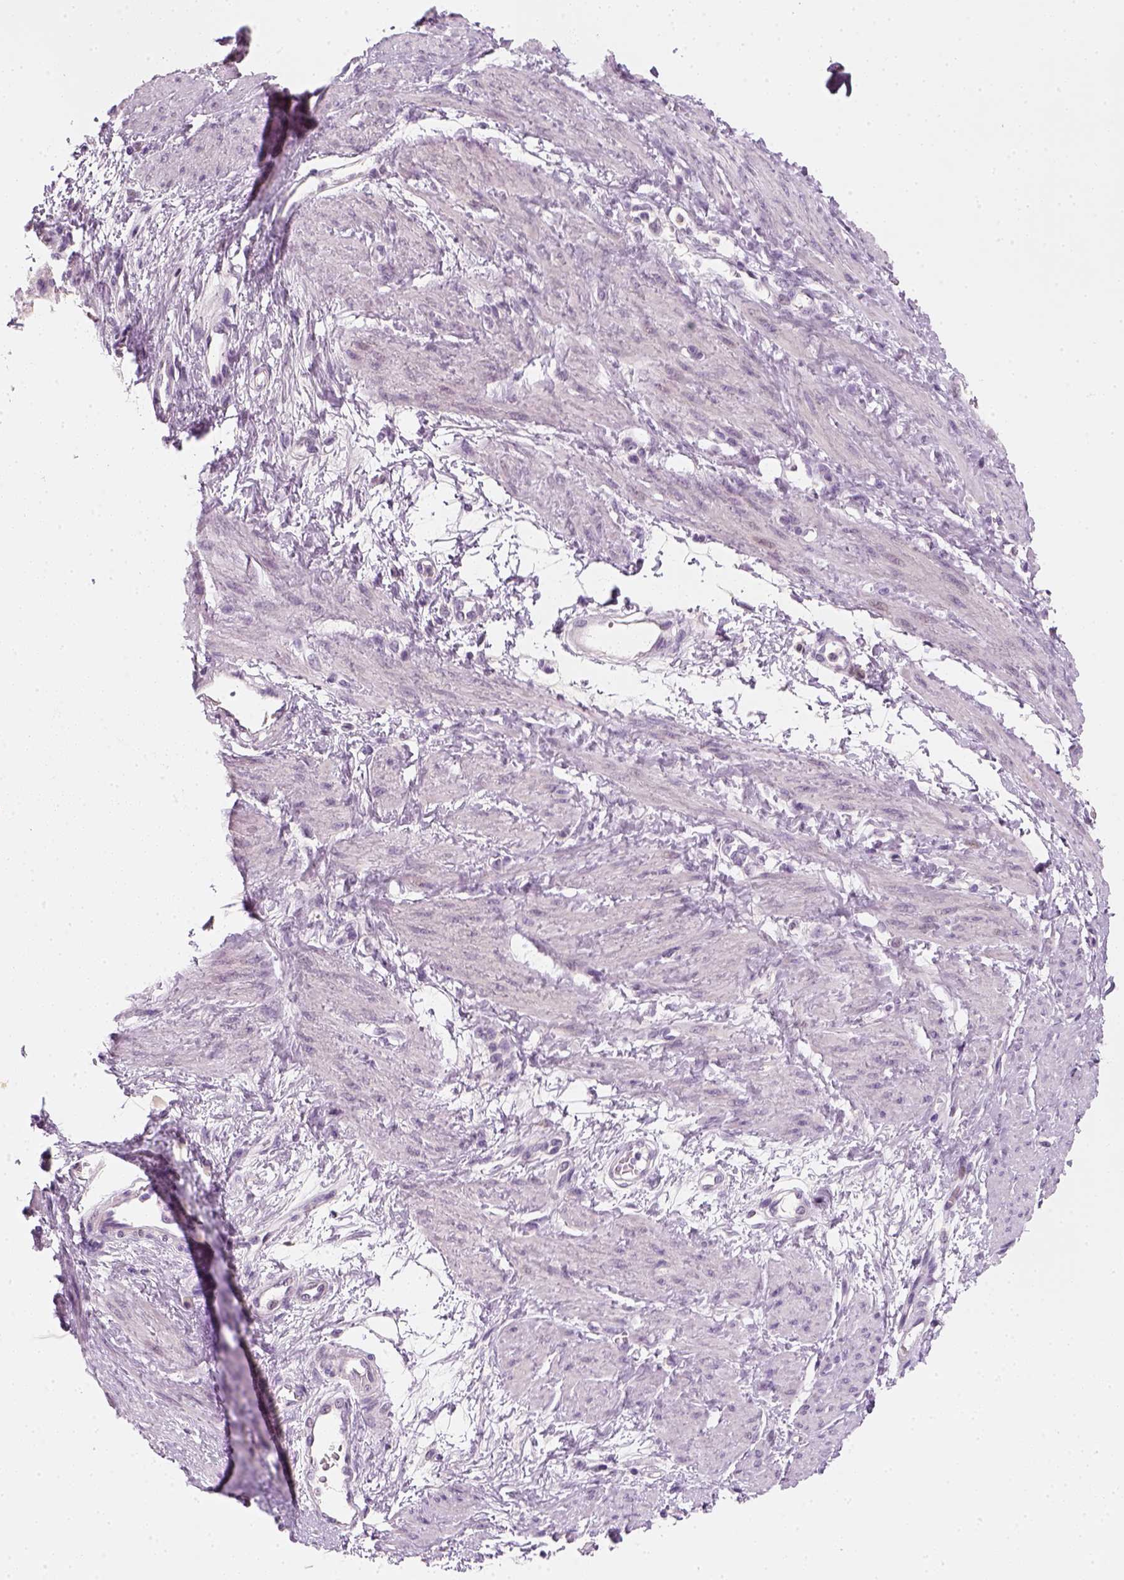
{"staining": {"intensity": "negative", "quantity": "none", "location": "none"}, "tissue": "smooth muscle", "cell_type": "Smooth muscle cells", "image_type": "normal", "snomed": [{"axis": "morphology", "description": "Normal tissue, NOS"}, {"axis": "topography", "description": "Smooth muscle"}, {"axis": "topography", "description": "Uterus"}], "caption": "A photomicrograph of smooth muscle stained for a protein shows no brown staining in smooth muscle cells.", "gene": "TP53", "patient": {"sex": "female", "age": 39}}